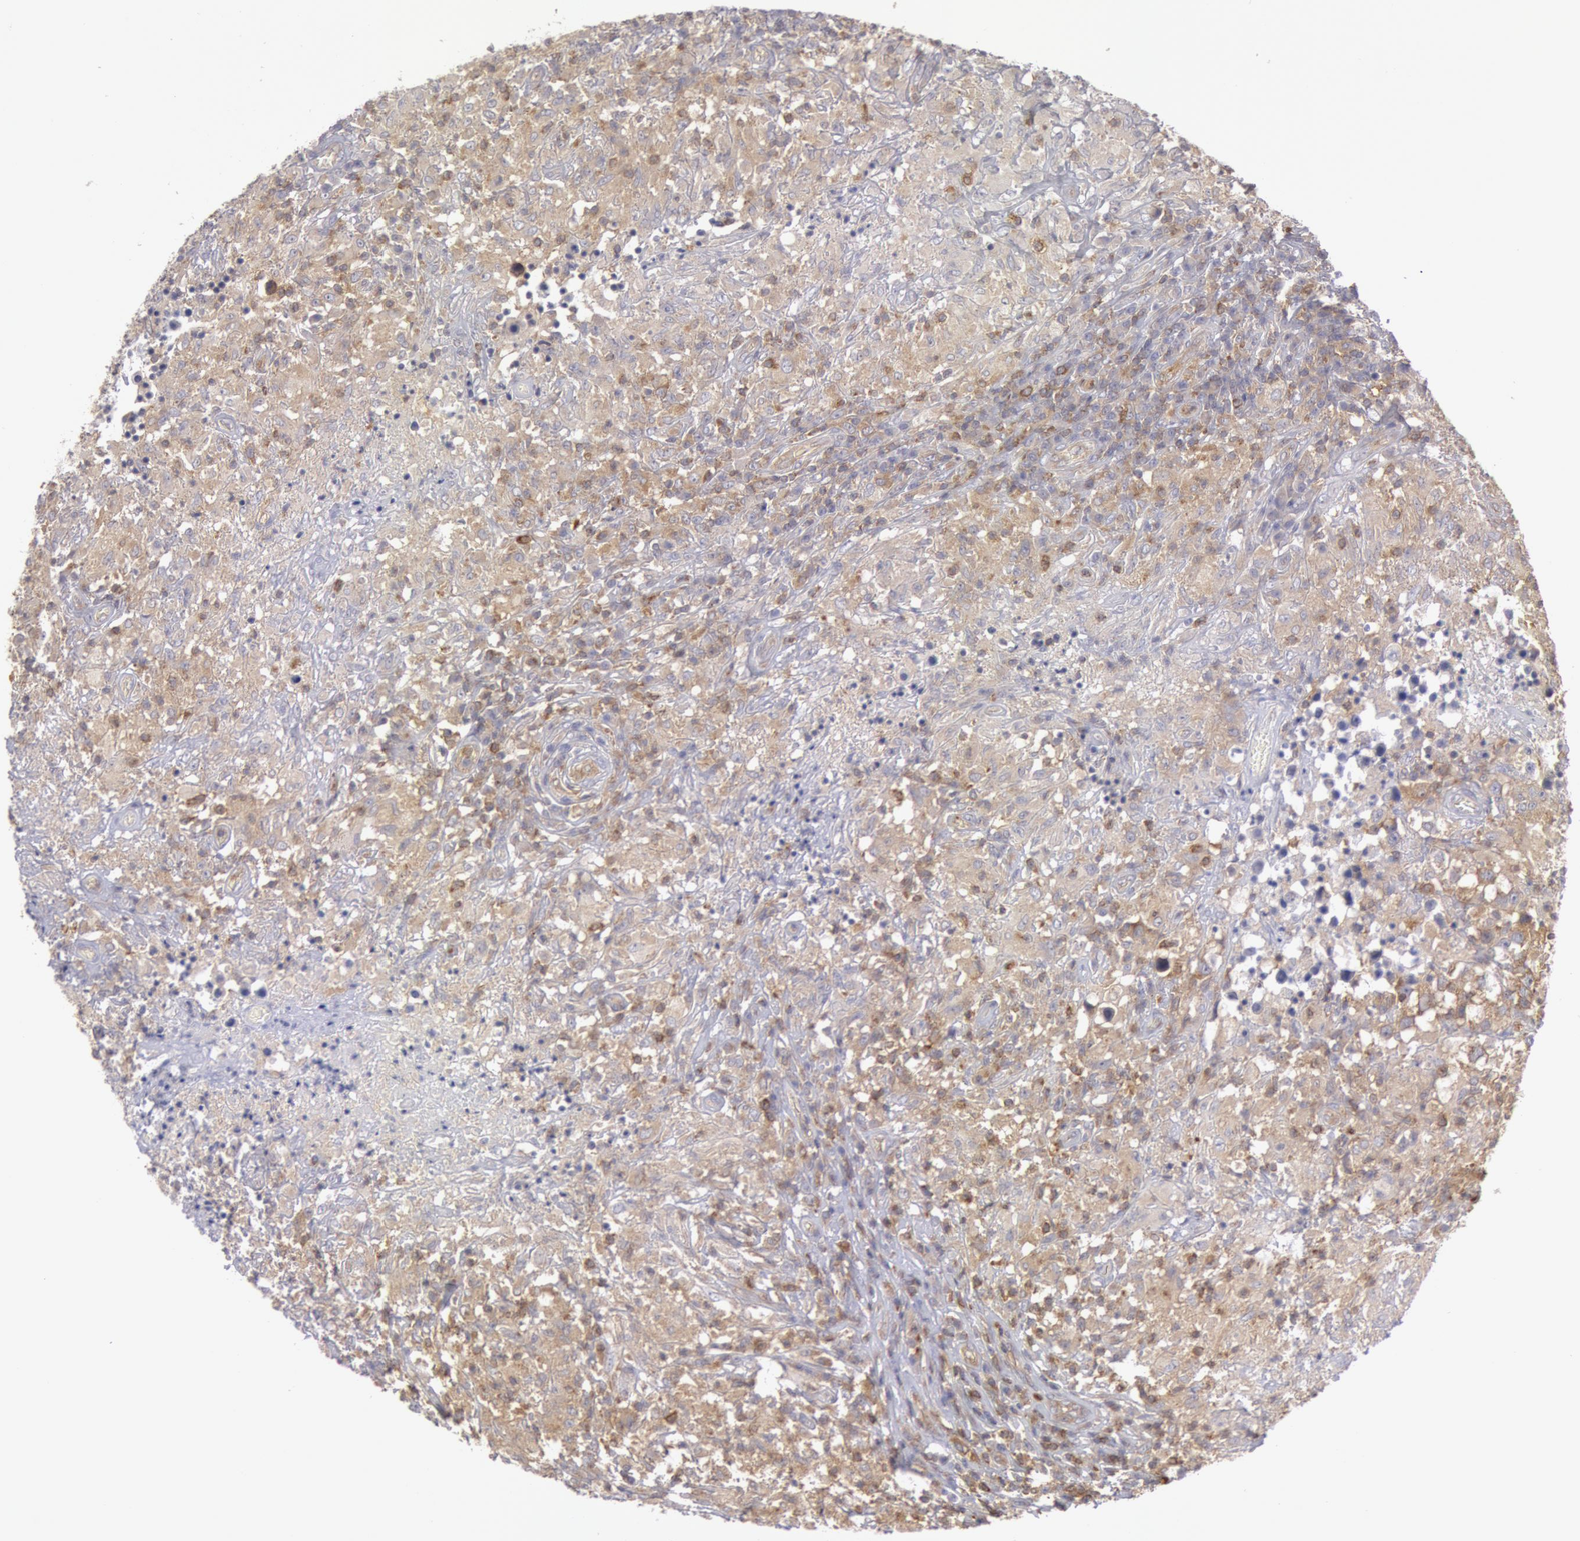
{"staining": {"intensity": "negative", "quantity": "none", "location": "none"}, "tissue": "testis cancer", "cell_type": "Tumor cells", "image_type": "cancer", "snomed": [{"axis": "morphology", "description": "Seminoma, NOS"}, {"axis": "topography", "description": "Testis"}], "caption": "High magnification brightfield microscopy of seminoma (testis) stained with DAB (3,3'-diaminobenzidine) (brown) and counterstained with hematoxylin (blue): tumor cells show no significant positivity.", "gene": "IKBKB", "patient": {"sex": "male", "age": 34}}